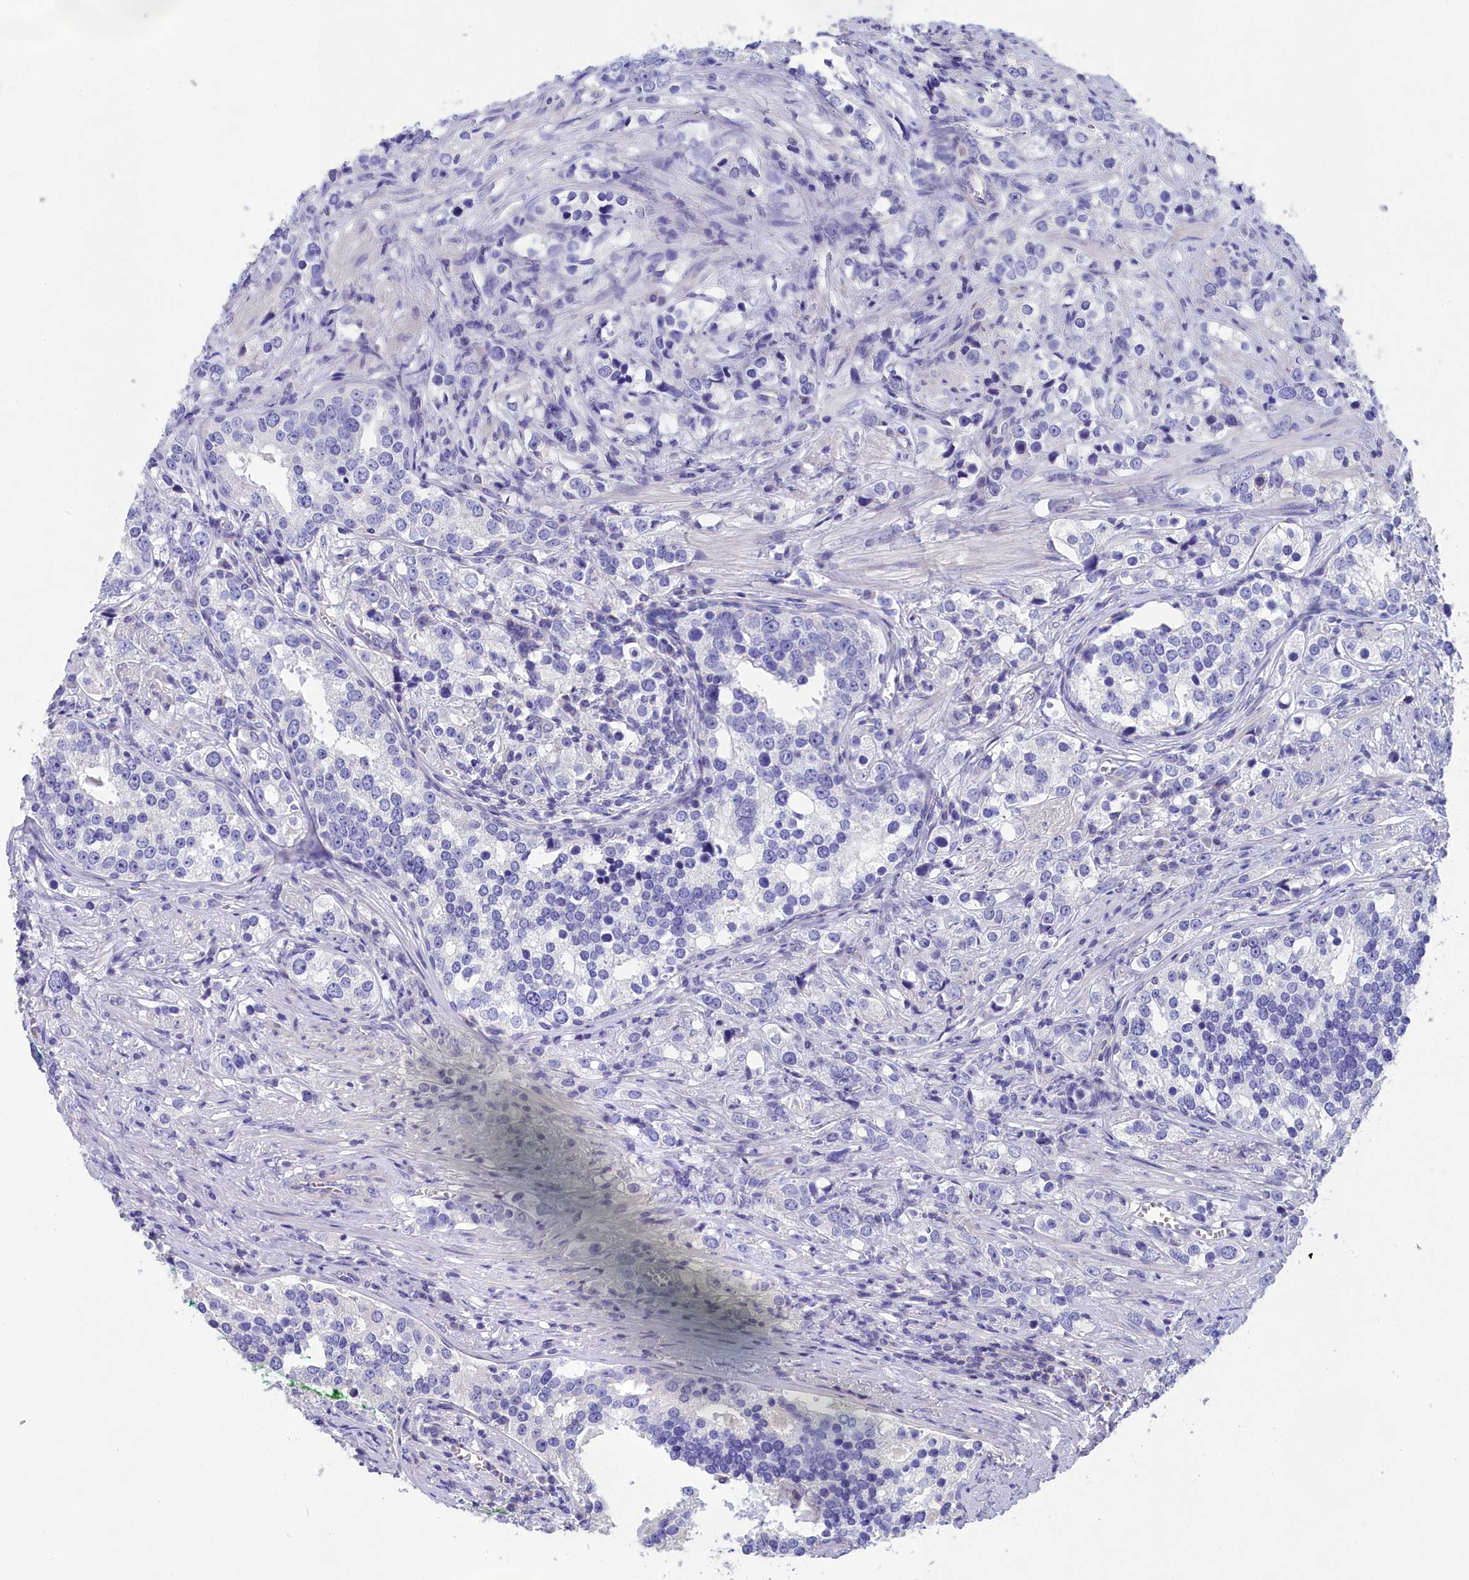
{"staining": {"intensity": "negative", "quantity": "none", "location": "none"}, "tissue": "prostate cancer", "cell_type": "Tumor cells", "image_type": "cancer", "snomed": [{"axis": "morphology", "description": "Adenocarcinoma, High grade"}, {"axis": "topography", "description": "Prostate"}], "caption": "Tumor cells are negative for protein expression in human prostate adenocarcinoma (high-grade).", "gene": "PRDM12", "patient": {"sex": "male", "age": 71}}